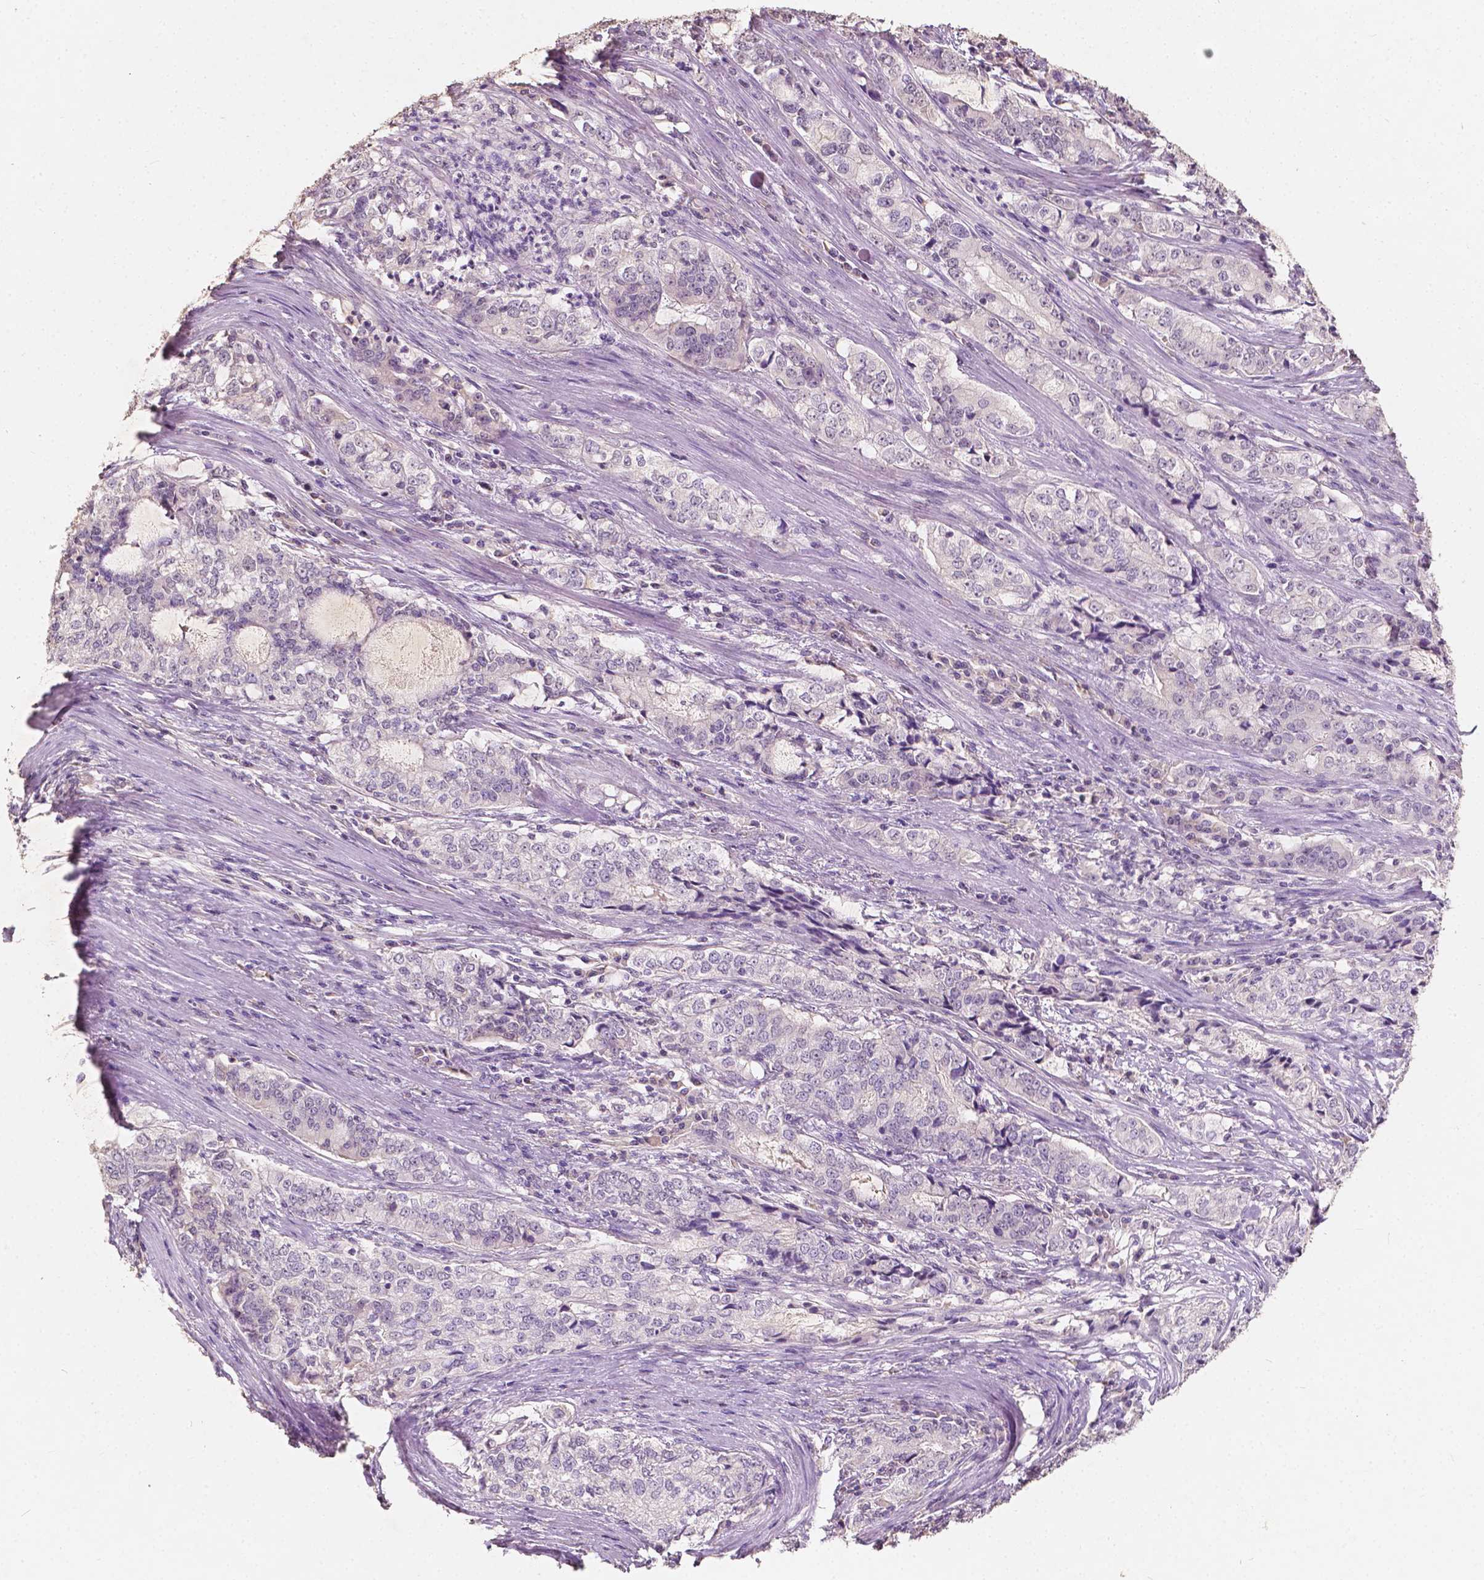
{"staining": {"intensity": "negative", "quantity": "none", "location": "none"}, "tissue": "stomach cancer", "cell_type": "Tumor cells", "image_type": "cancer", "snomed": [{"axis": "morphology", "description": "Adenocarcinoma, NOS"}, {"axis": "topography", "description": "Stomach, lower"}], "caption": "Human adenocarcinoma (stomach) stained for a protein using immunohistochemistry reveals no positivity in tumor cells.", "gene": "SOX15", "patient": {"sex": "female", "age": 72}}